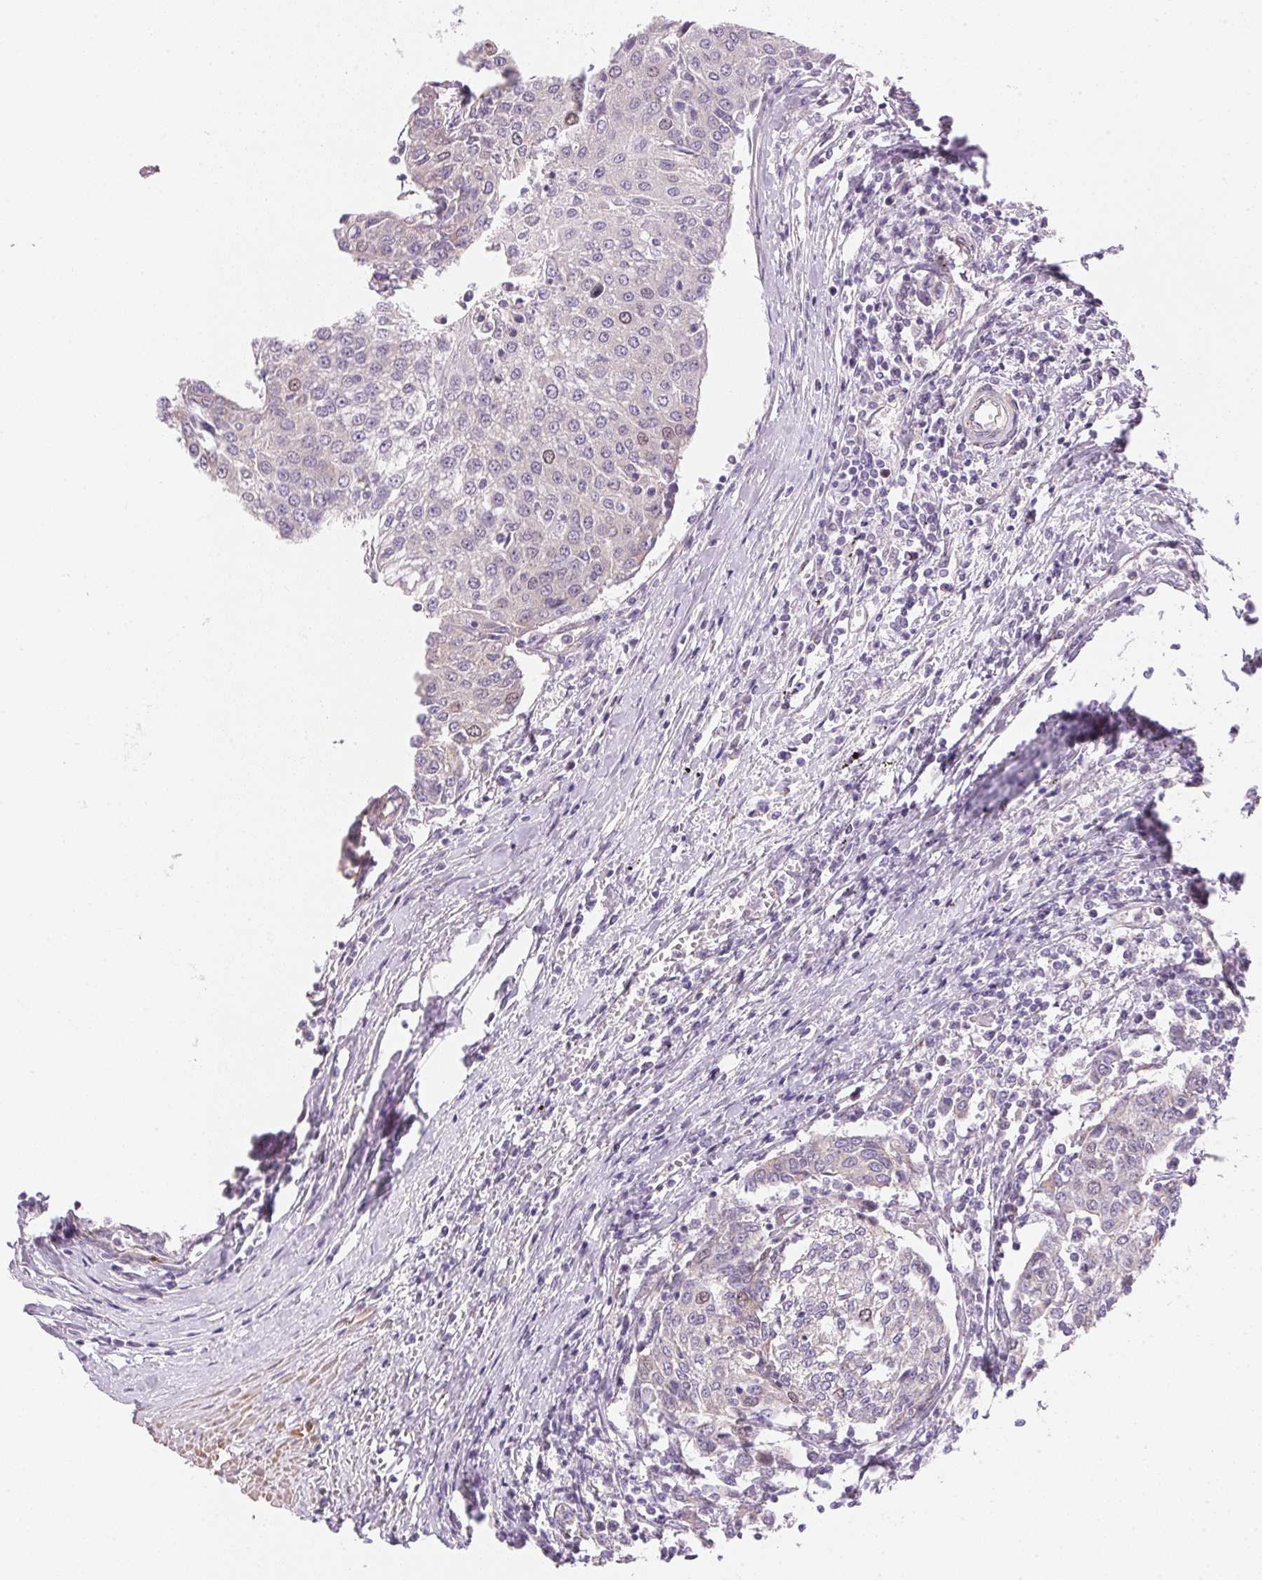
{"staining": {"intensity": "weak", "quantity": "<25%", "location": "nuclear"}, "tissue": "urothelial cancer", "cell_type": "Tumor cells", "image_type": "cancer", "snomed": [{"axis": "morphology", "description": "Urothelial carcinoma, High grade"}, {"axis": "topography", "description": "Urinary bladder"}], "caption": "DAB (3,3'-diaminobenzidine) immunohistochemical staining of human urothelial carcinoma (high-grade) demonstrates no significant positivity in tumor cells. (DAB immunohistochemistry visualized using brightfield microscopy, high magnification).", "gene": "SMTN", "patient": {"sex": "female", "age": 85}}